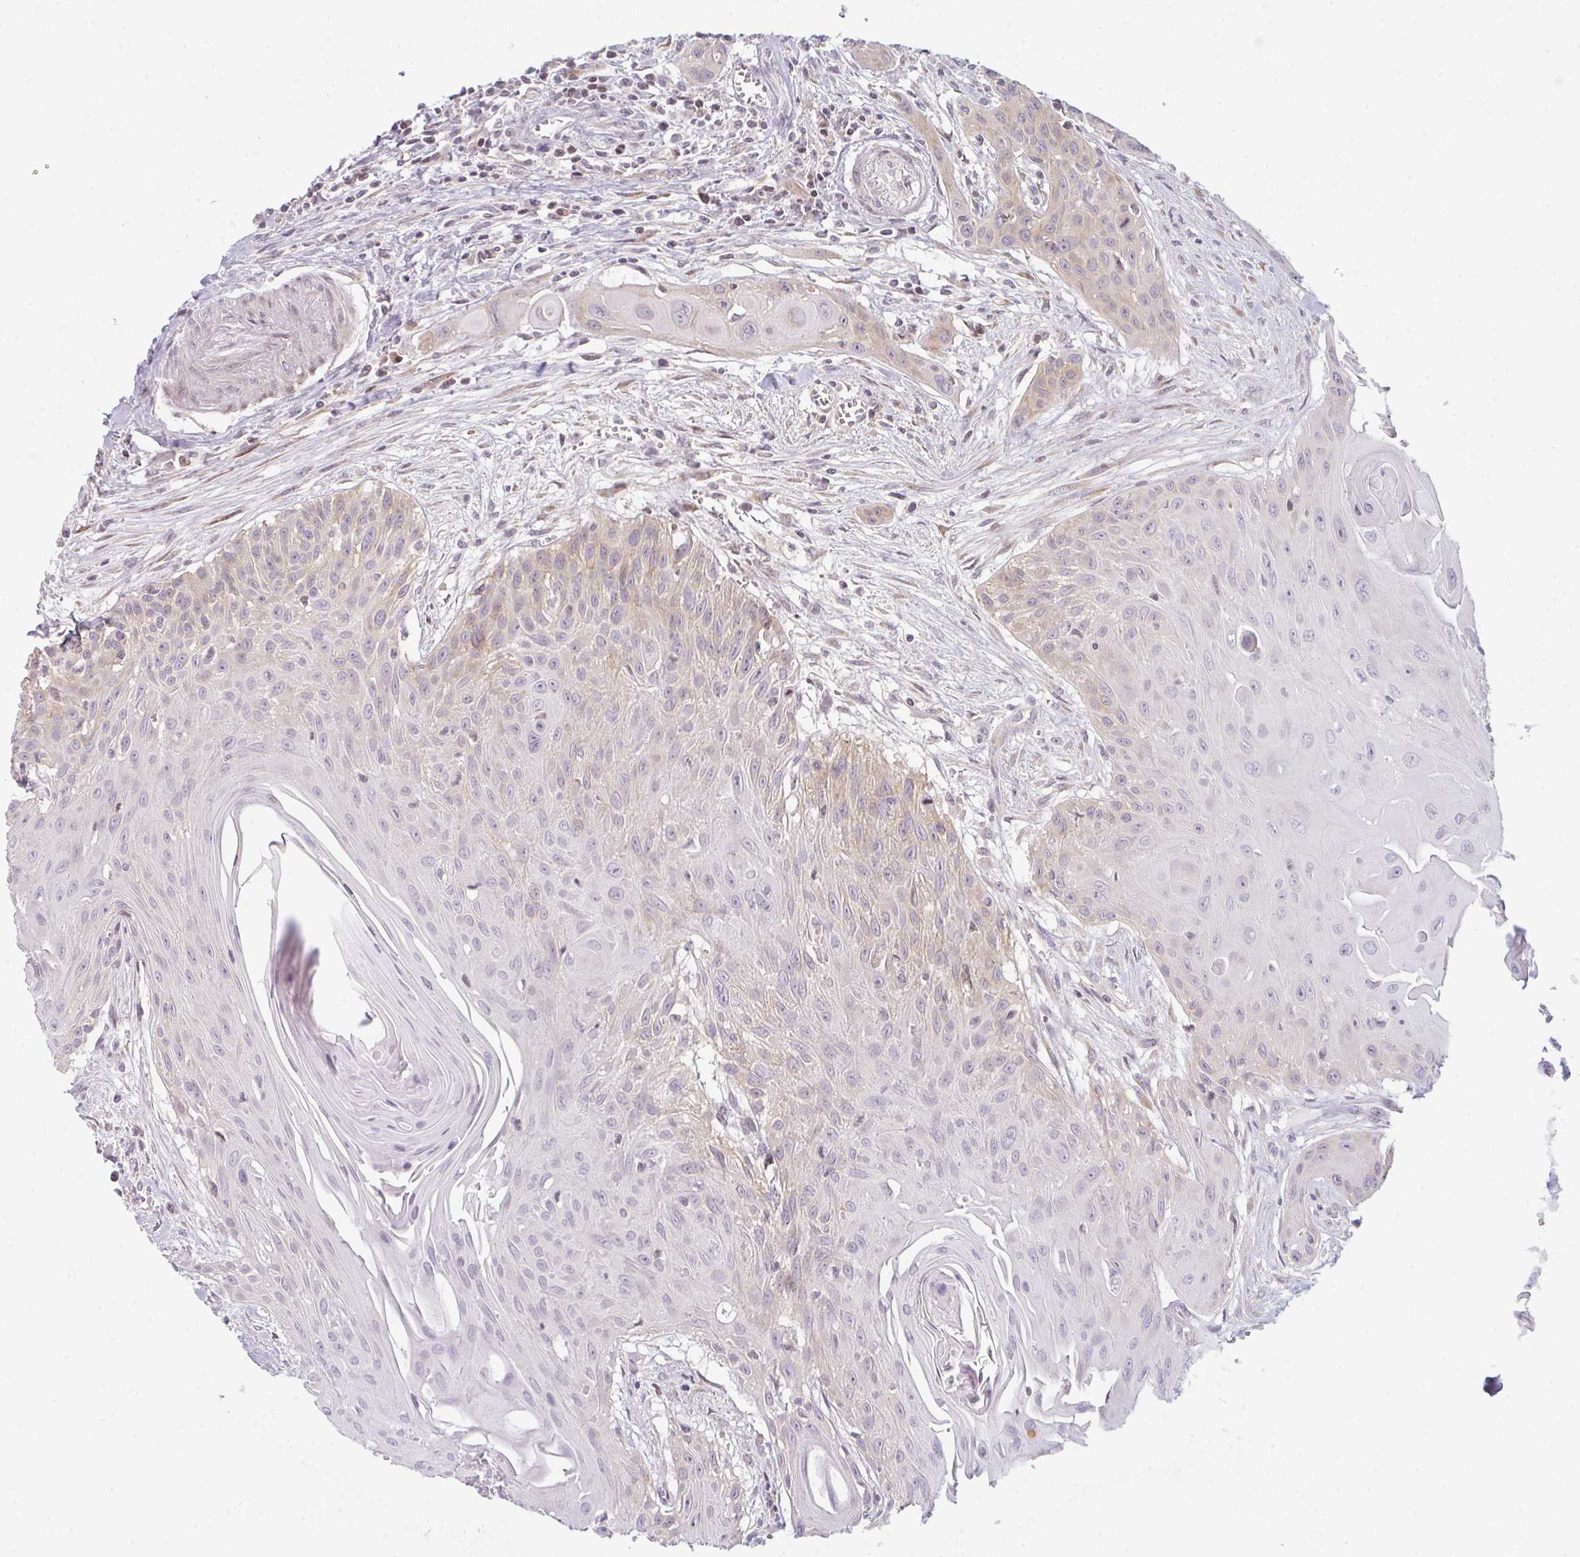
{"staining": {"intensity": "weak", "quantity": "<25%", "location": "cytoplasmic/membranous"}, "tissue": "head and neck cancer", "cell_type": "Tumor cells", "image_type": "cancer", "snomed": [{"axis": "morphology", "description": "Squamous cell carcinoma, NOS"}, {"axis": "topography", "description": "Lymph node"}, {"axis": "topography", "description": "Salivary gland"}, {"axis": "topography", "description": "Head-Neck"}], "caption": "This is a image of immunohistochemistry staining of head and neck cancer (squamous cell carcinoma), which shows no expression in tumor cells. (Brightfield microscopy of DAB immunohistochemistry at high magnification).", "gene": "TMEM237", "patient": {"sex": "female", "age": 74}}